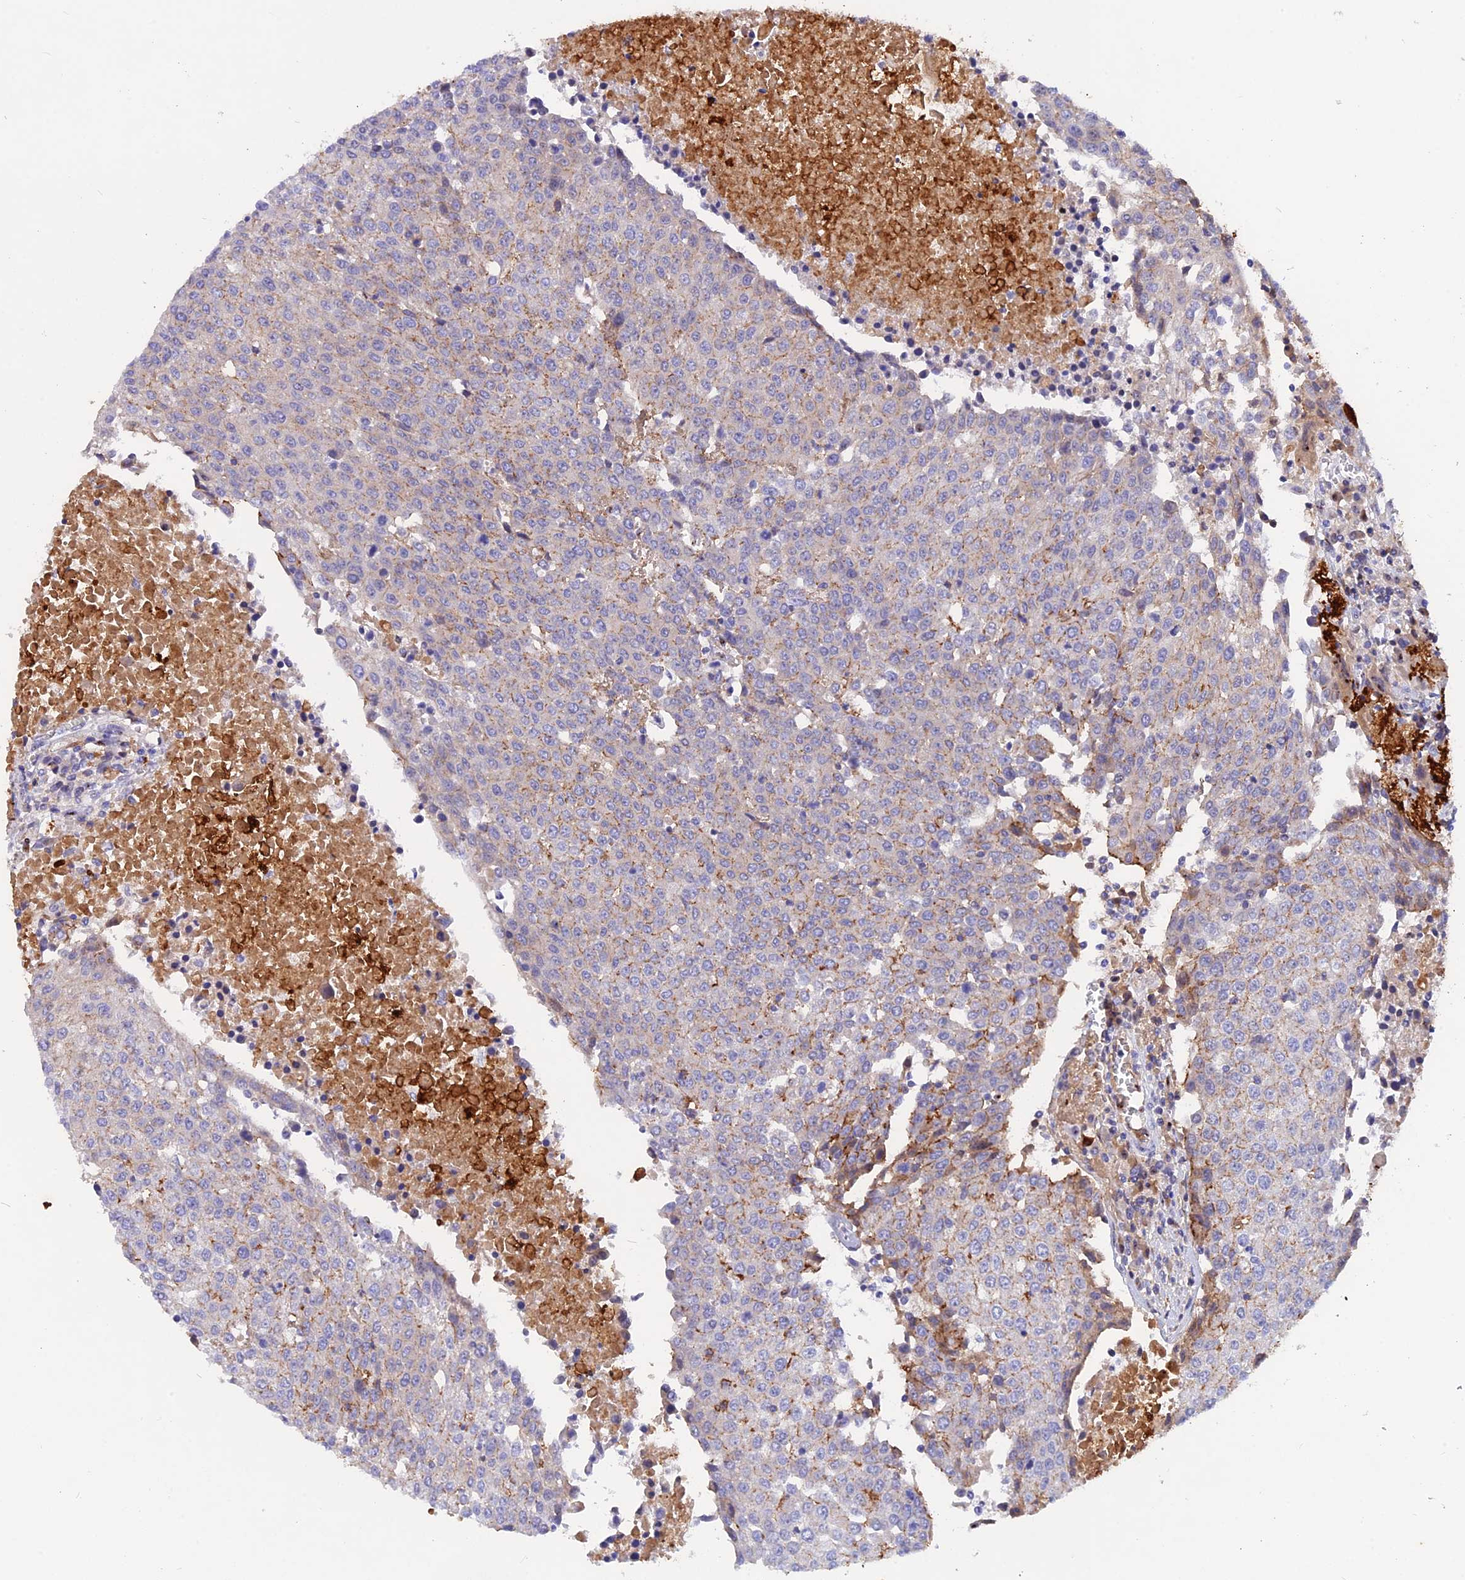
{"staining": {"intensity": "weak", "quantity": "25%-75%", "location": "cytoplasmic/membranous"}, "tissue": "urothelial cancer", "cell_type": "Tumor cells", "image_type": "cancer", "snomed": [{"axis": "morphology", "description": "Urothelial carcinoma, High grade"}, {"axis": "topography", "description": "Urinary bladder"}], "caption": "Urothelial cancer stained for a protein (brown) exhibits weak cytoplasmic/membranous positive staining in approximately 25%-75% of tumor cells.", "gene": "GK5", "patient": {"sex": "female", "age": 85}}